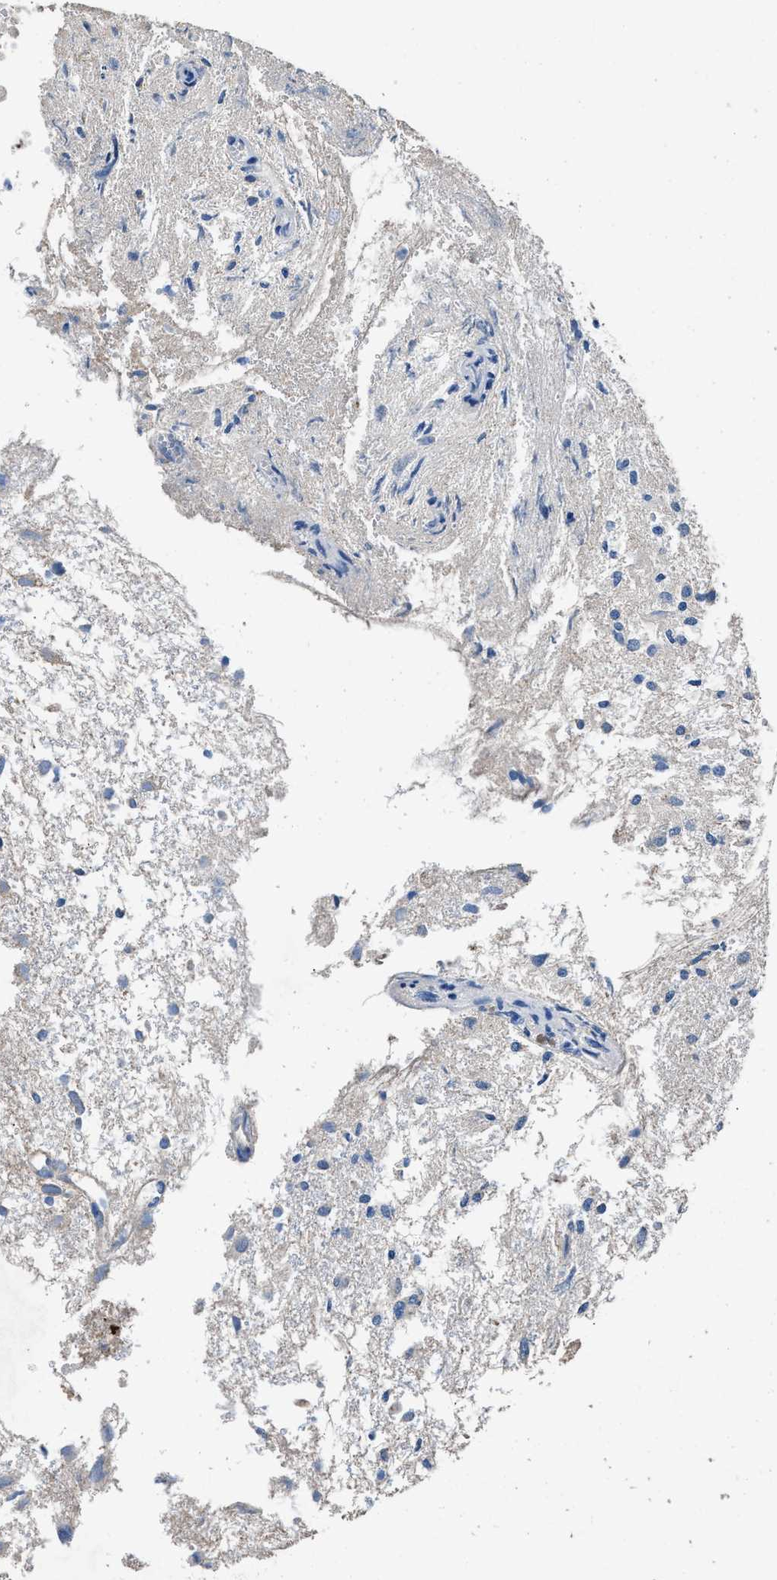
{"staining": {"intensity": "negative", "quantity": "none", "location": "none"}, "tissue": "glioma", "cell_type": "Tumor cells", "image_type": "cancer", "snomed": [{"axis": "morphology", "description": "Glioma, malignant, High grade"}, {"axis": "topography", "description": "Brain"}], "caption": "Immunohistochemistry histopathology image of human high-grade glioma (malignant) stained for a protein (brown), which displays no staining in tumor cells.", "gene": "ITSN1", "patient": {"sex": "female", "age": 59}}